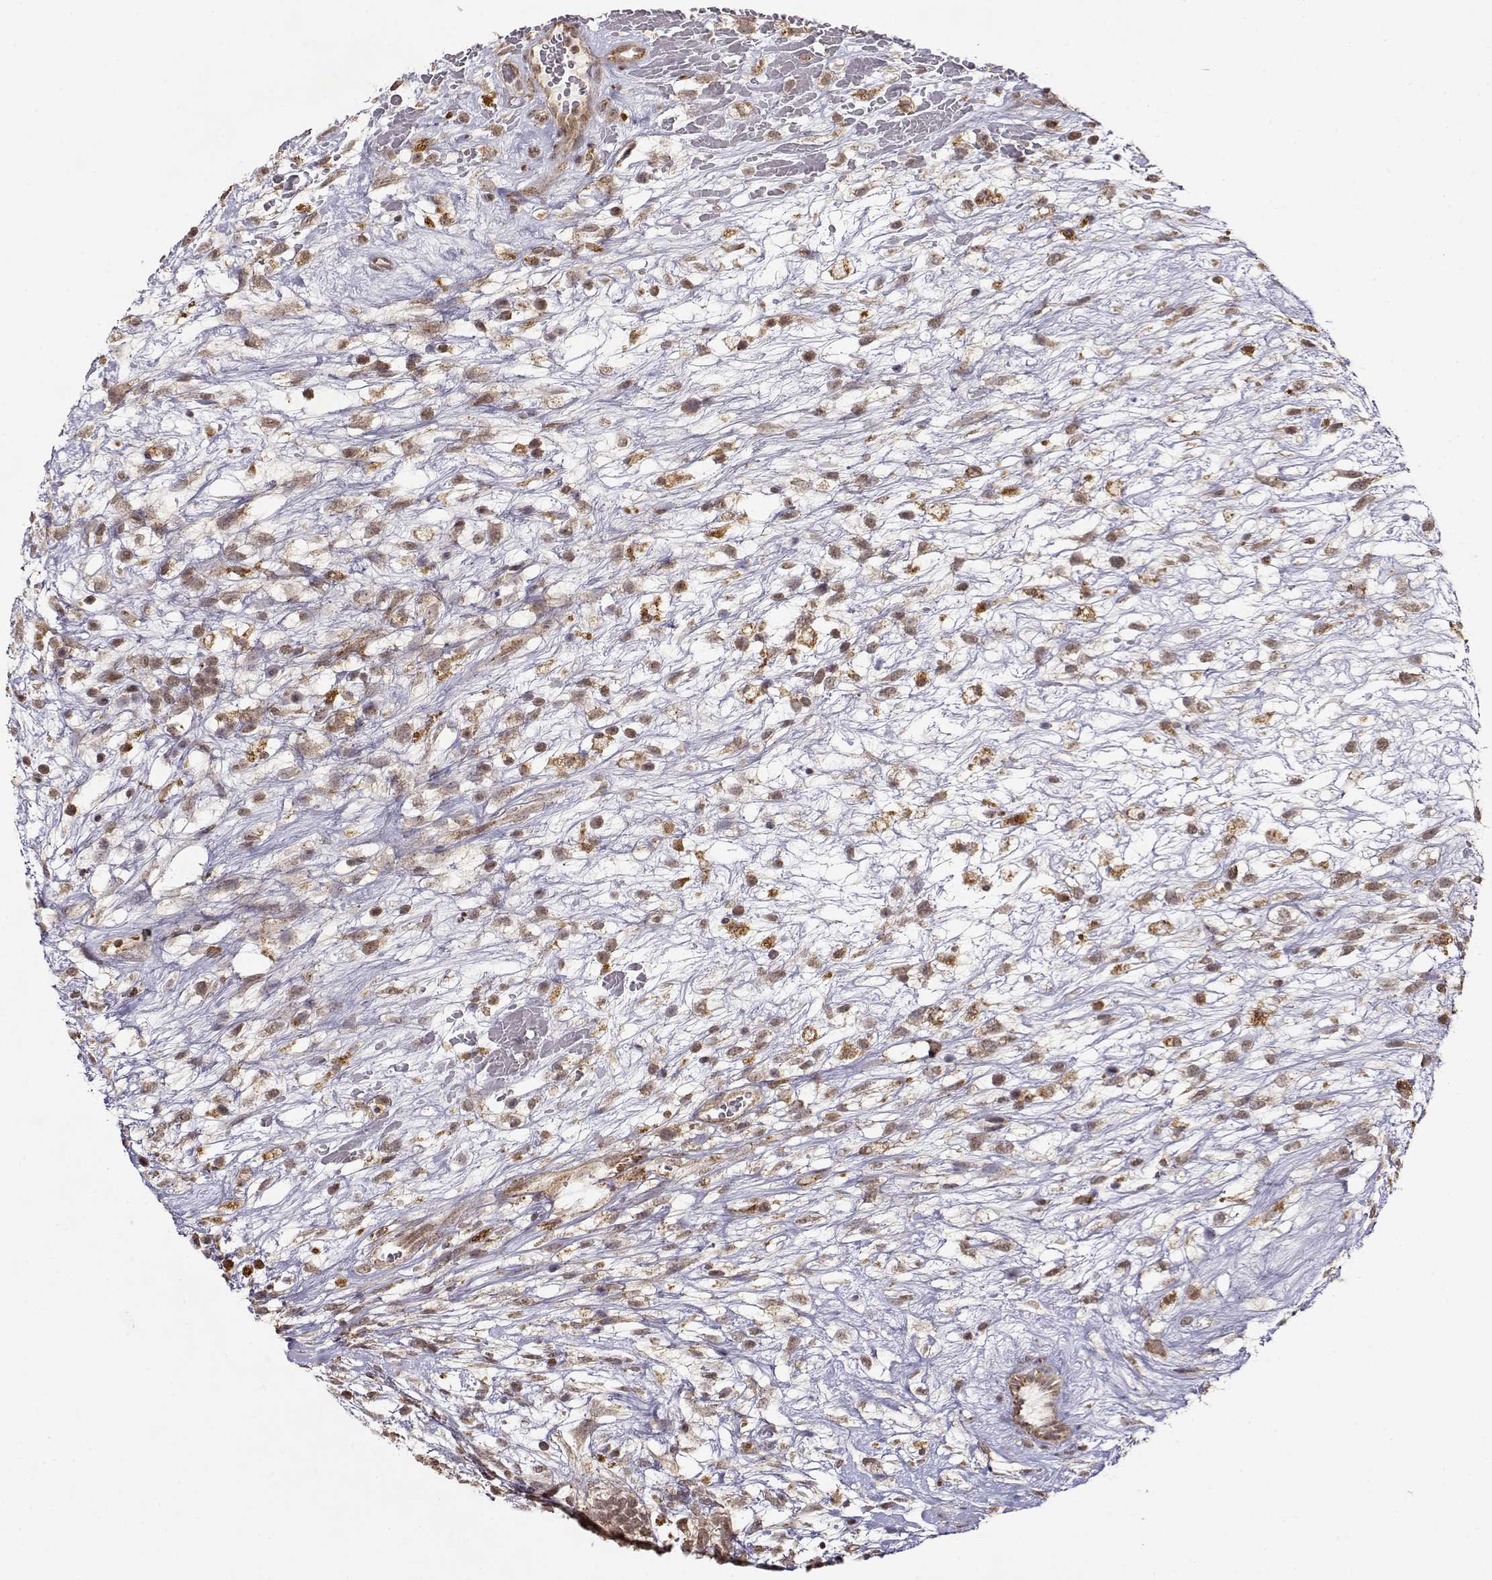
{"staining": {"intensity": "weak", "quantity": ">75%", "location": "cytoplasmic/membranous,nuclear"}, "tissue": "testis cancer", "cell_type": "Tumor cells", "image_type": "cancer", "snomed": [{"axis": "morphology", "description": "Normal tissue, NOS"}, {"axis": "morphology", "description": "Carcinoma, Embryonal, NOS"}, {"axis": "topography", "description": "Testis"}], "caption": "Weak cytoplasmic/membranous and nuclear positivity is present in about >75% of tumor cells in testis embryonal carcinoma.", "gene": "RNF13", "patient": {"sex": "male", "age": 32}}